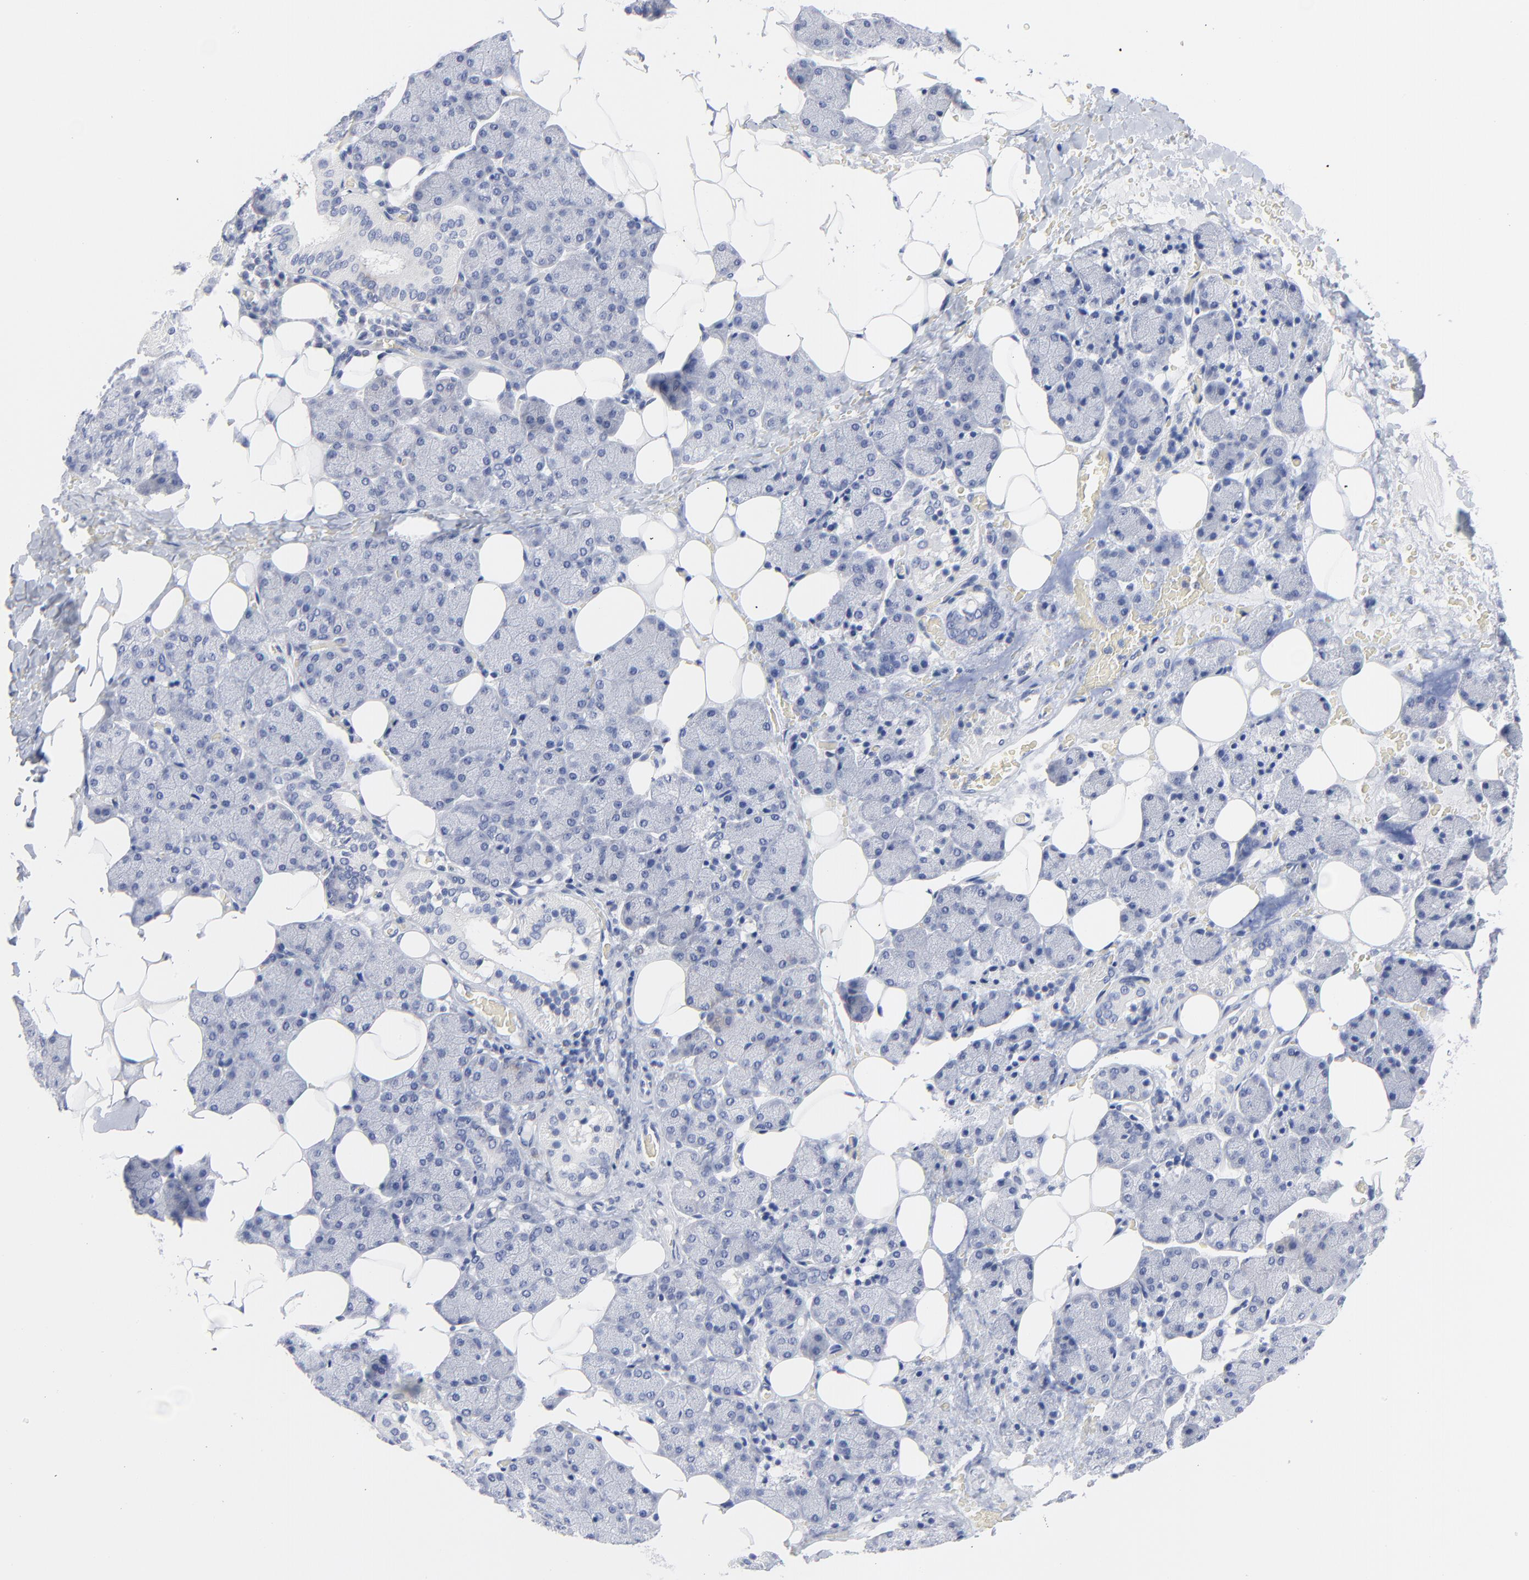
{"staining": {"intensity": "negative", "quantity": "none", "location": "none"}, "tissue": "salivary gland", "cell_type": "Glandular cells", "image_type": "normal", "snomed": [{"axis": "morphology", "description": "Normal tissue, NOS"}, {"axis": "topography", "description": "Lymph node"}, {"axis": "topography", "description": "Salivary gland"}], "caption": "High magnification brightfield microscopy of normal salivary gland stained with DAB (3,3'-diaminobenzidine) (brown) and counterstained with hematoxylin (blue): glandular cells show no significant staining. The staining was performed using DAB to visualize the protein expression in brown, while the nuclei were stained in blue with hematoxylin (Magnification: 20x).", "gene": "STAT2", "patient": {"sex": "male", "age": 8}}